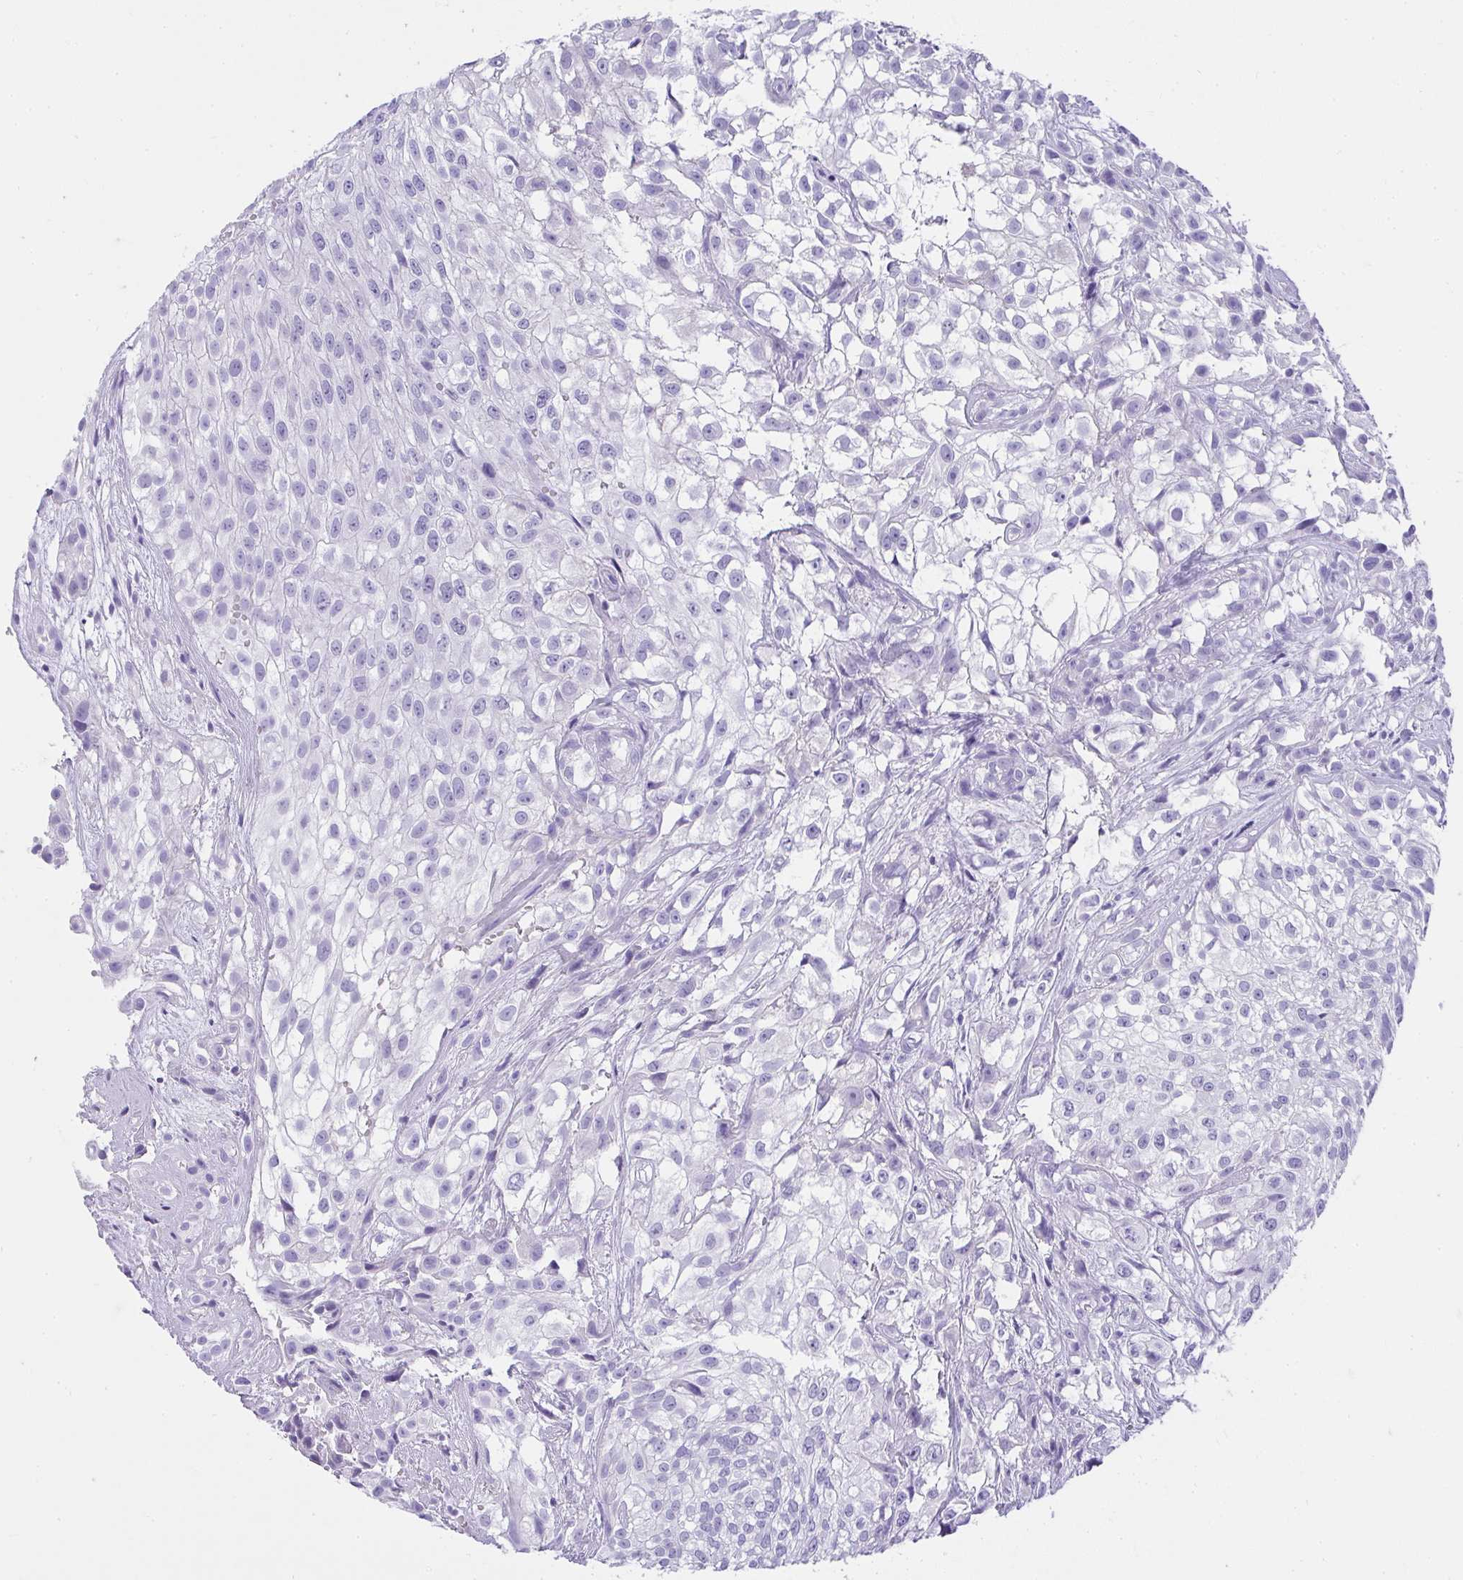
{"staining": {"intensity": "negative", "quantity": "none", "location": "none"}, "tissue": "urothelial cancer", "cell_type": "Tumor cells", "image_type": "cancer", "snomed": [{"axis": "morphology", "description": "Urothelial carcinoma, High grade"}, {"axis": "topography", "description": "Urinary bladder"}], "caption": "Photomicrograph shows no significant protein staining in tumor cells of urothelial carcinoma (high-grade).", "gene": "AVIL", "patient": {"sex": "male", "age": 56}}